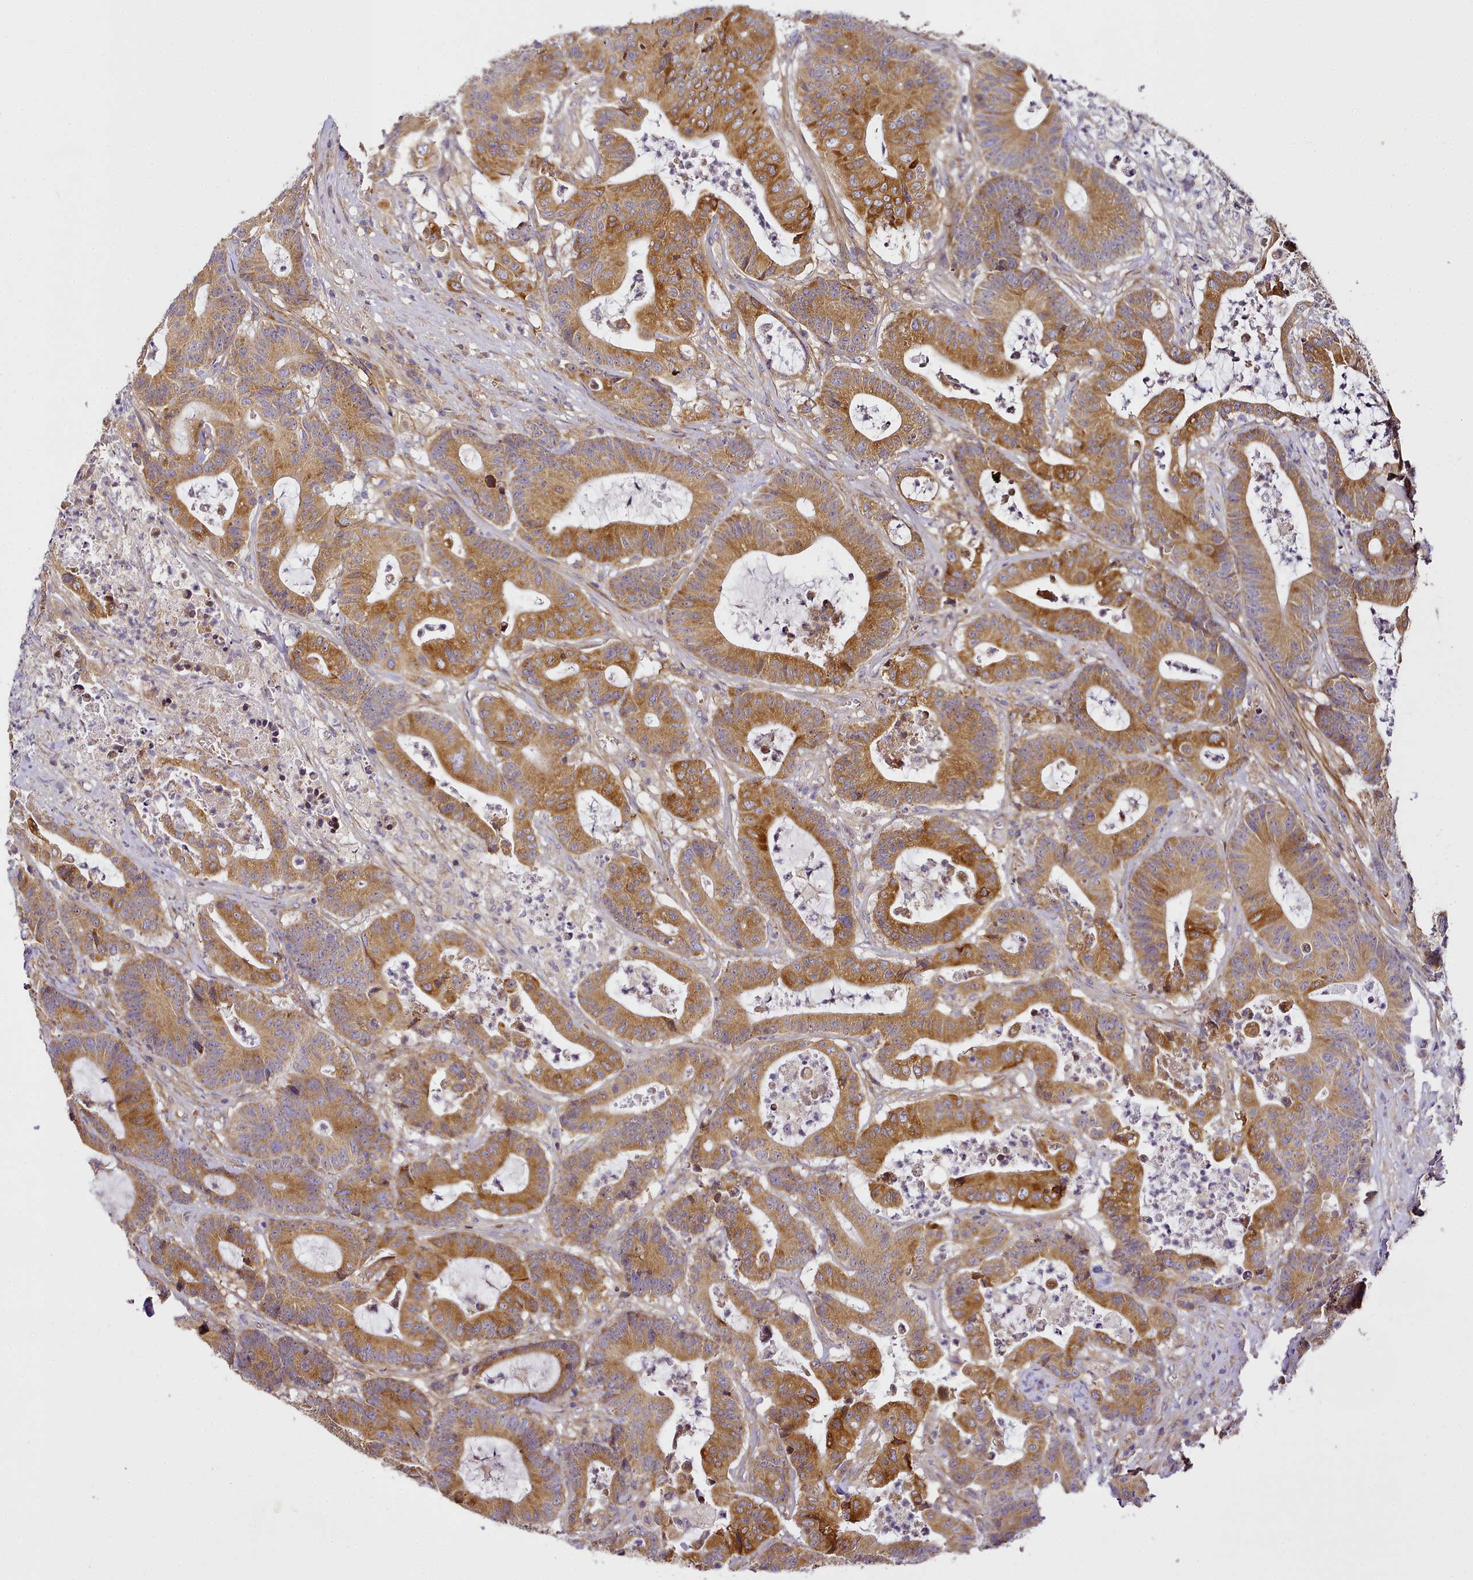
{"staining": {"intensity": "strong", "quantity": ">75%", "location": "cytoplasmic/membranous"}, "tissue": "colorectal cancer", "cell_type": "Tumor cells", "image_type": "cancer", "snomed": [{"axis": "morphology", "description": "Adenocarcinoma, NOS"}, {"axis": "topography", "description": "Colon"}], "caption": "A high amount of strong cytoplasmic/membranous positivity is identified in approximately >75% of tumor cells in colorectal adenocarcinoma tissue.", "gene": "NBPF1", "patient": {"sex": "female", "age": 84}}